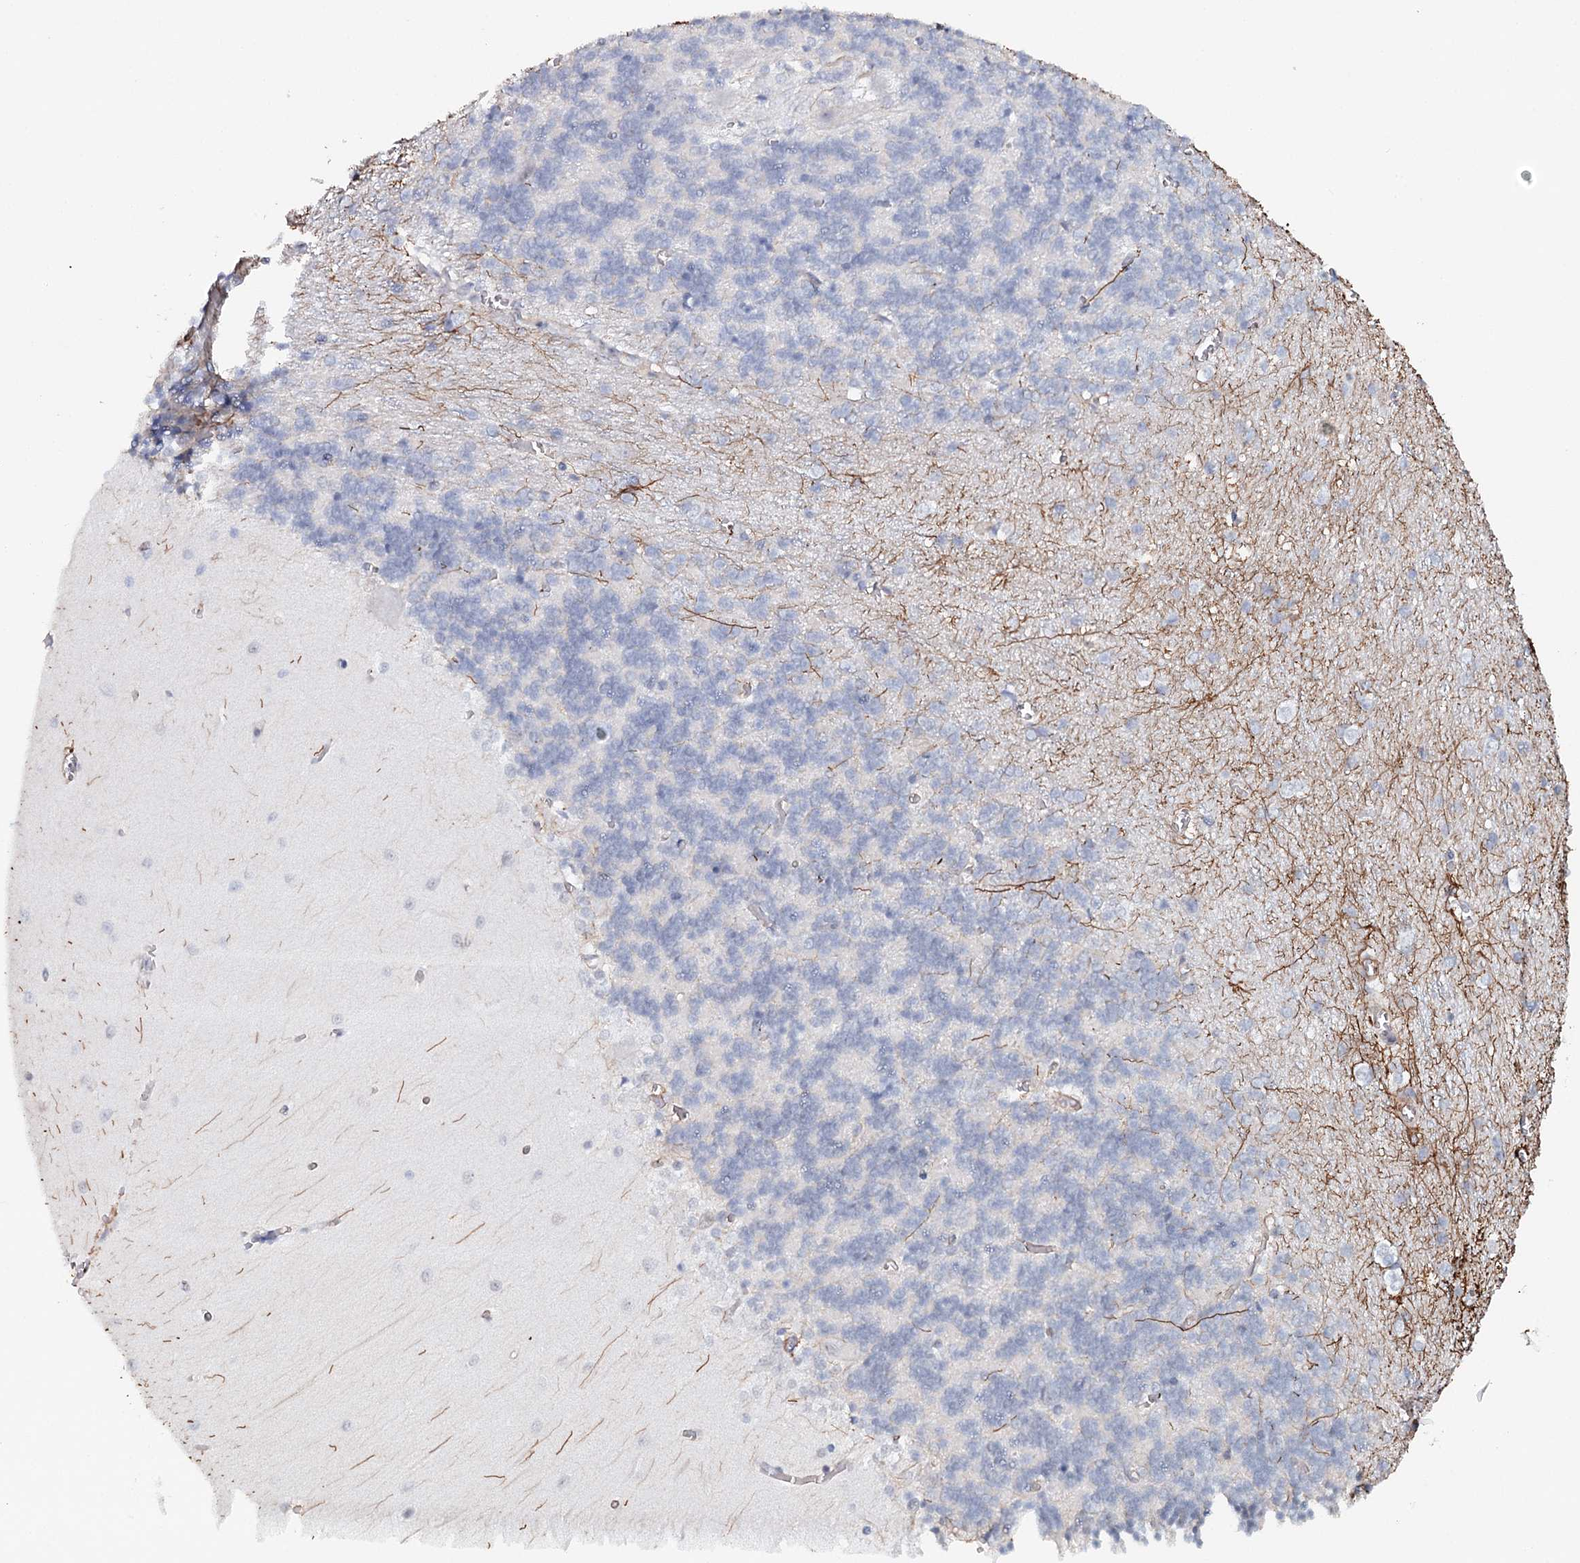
{"staining": {"intensity": "strong", "quantity": "<25%", "location": "cytoplasmic/membranous"}, "tissue": "cerebellum", "cell_type": "Cells in granular layer", "image_type": "normal", "snomed": [{"axis": "morphology", "description": "Normal tissue, NOS"}, {"axis": "topography", "description": "Cerebellum"}], "caption": "Human cerebellum stained for a protein (brown) shows strong cytoplasmic/membranous positive positivity in approximately <25% of cells in granular layer.", "gene": "SYNPO", "patient": {"sex": "male", "age": 37}}